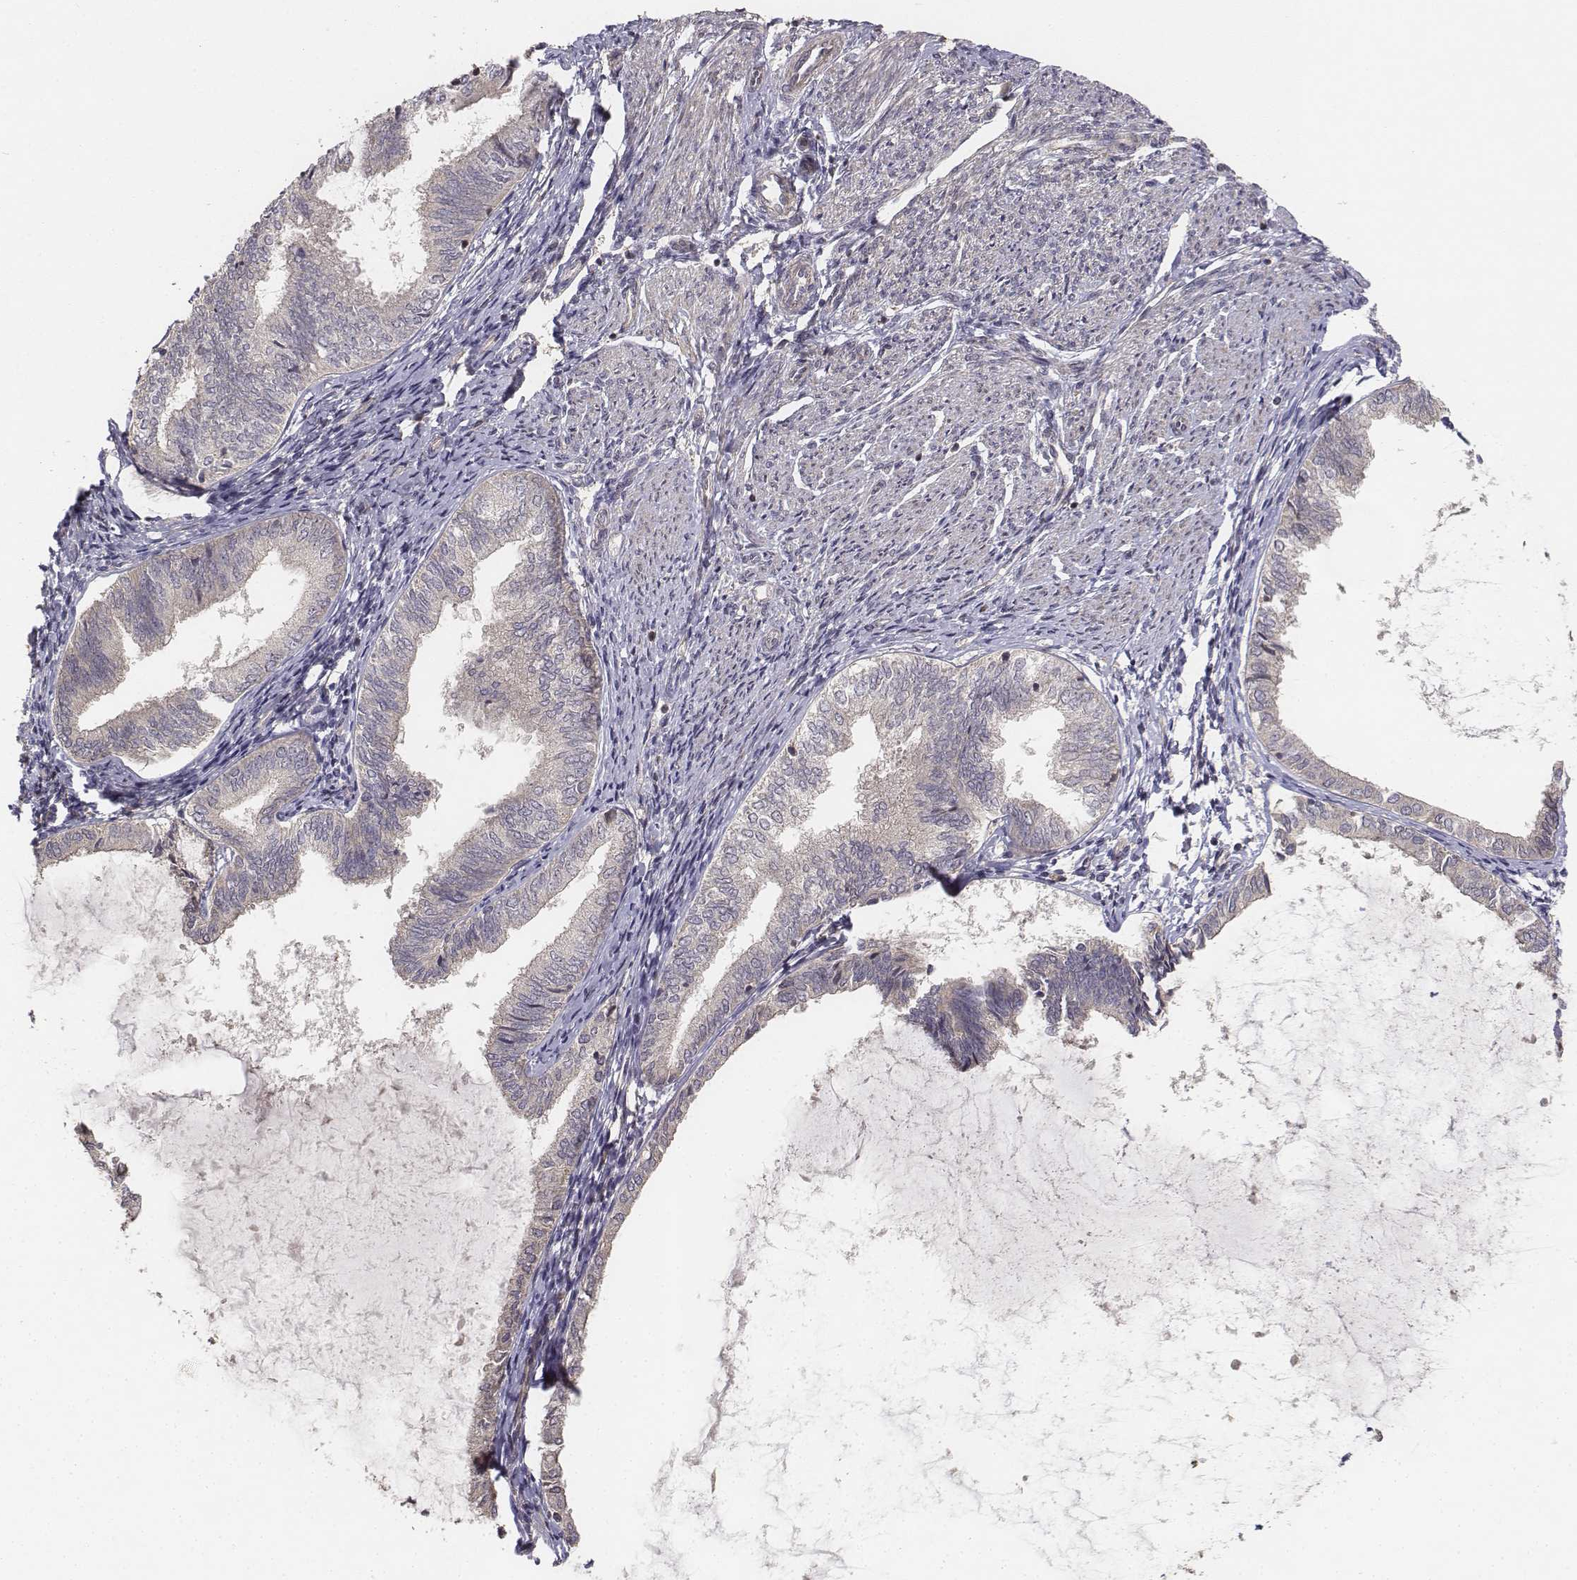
{"staining": {"intensity": "weak", "quantity": "25%-75%", "location": "cytoplasmic/membranous"}, "tissue": "endometrial cancer", "cell_type": "Tumor cells", "image_type": "cancer", "snomed": [{"axis": "morphology", "description": "Adenocarcinoma, NOS"}, {"axis": "topography", "description": "Endometrium"}], "caption": "Human endometrial adenocarcinoma stained with a brown dye displays weak cytoplasmic/membranous positive staining in approximately 25%-75% of tumor cells.", "gene": "FBXO21", "patient": {"sex": "female", "age": 68}}